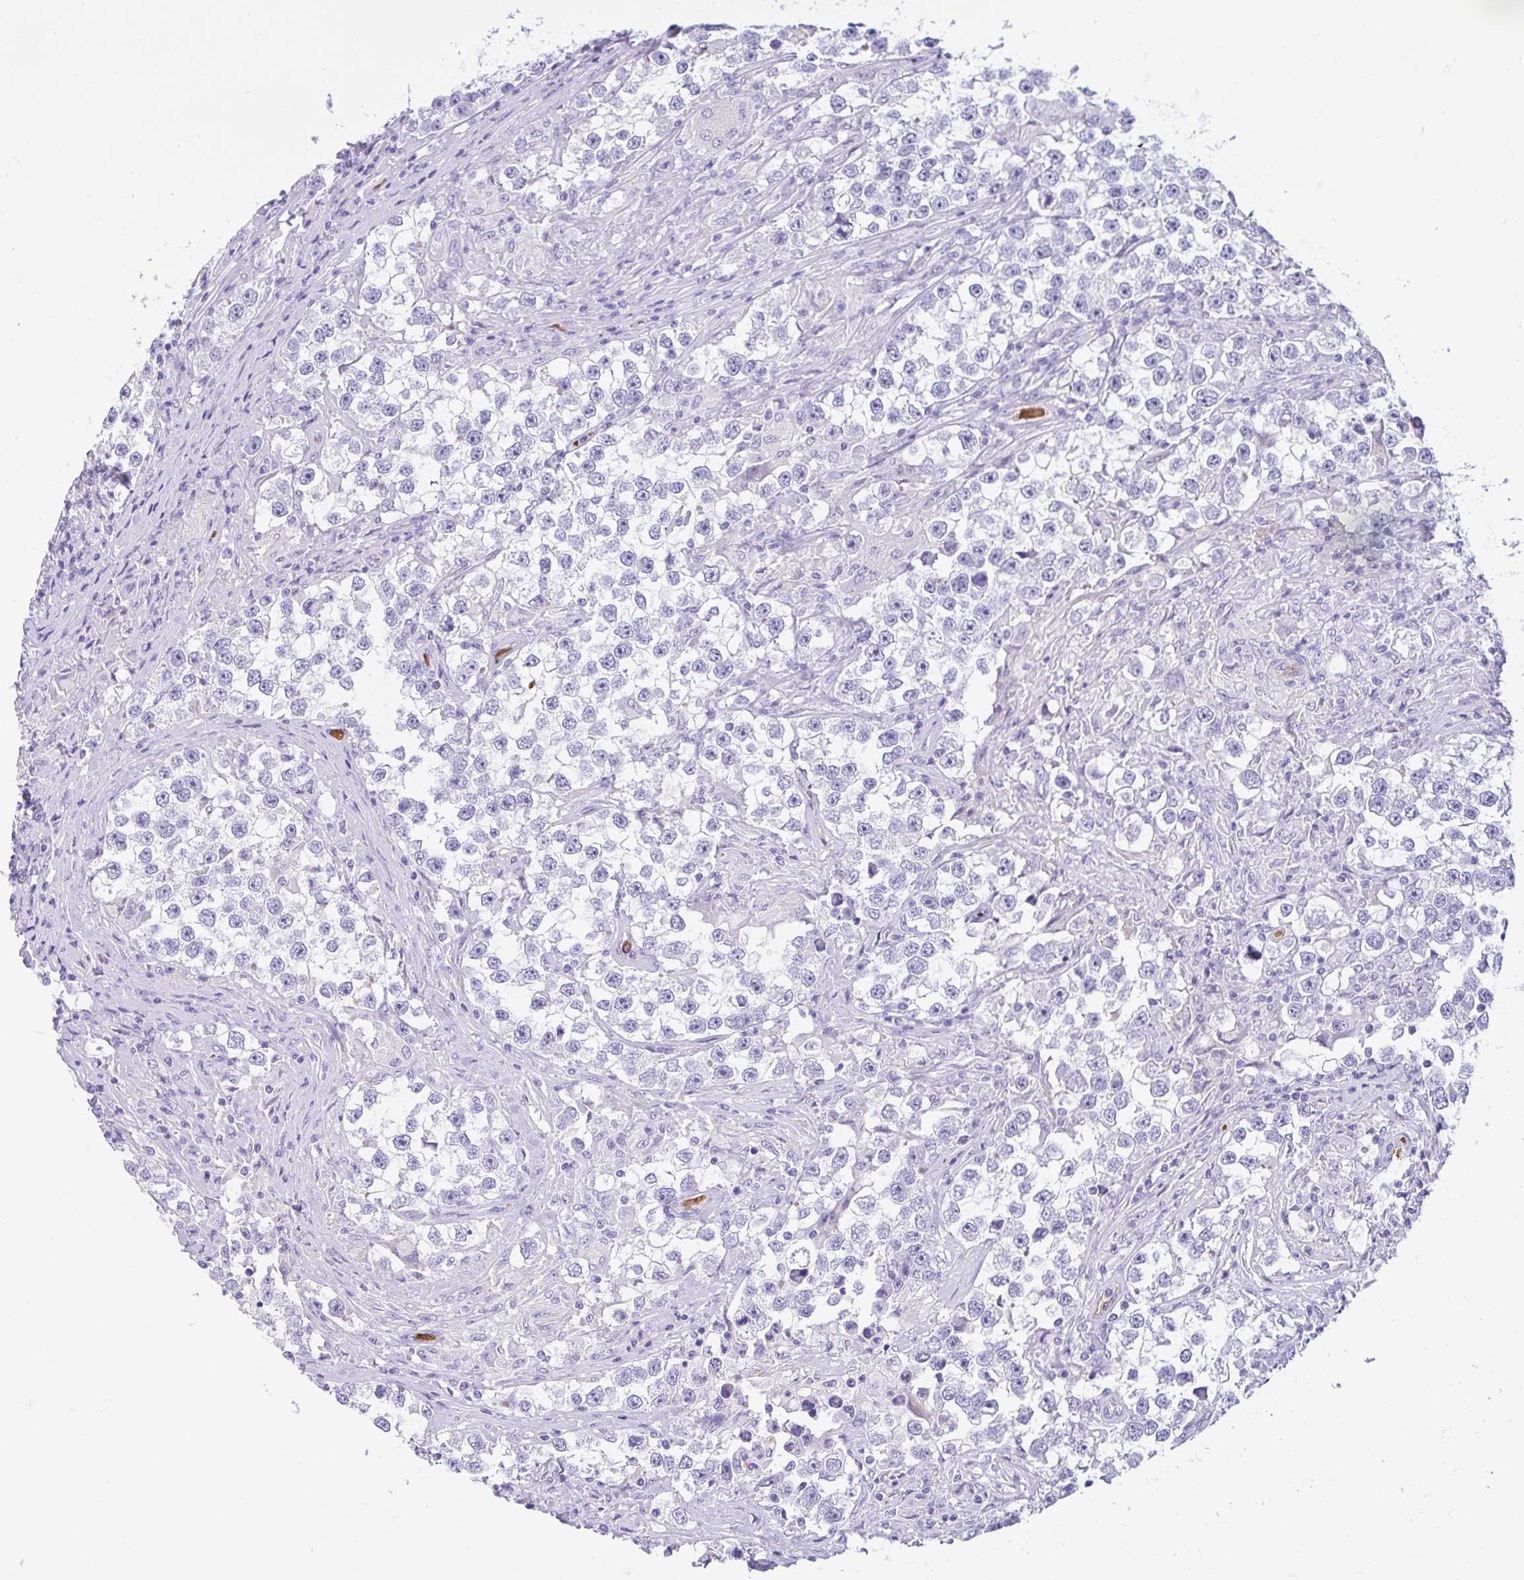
{"staining": {"intensity": "negative", "quantity": "none", "location": "none"}, "tissue": "testis cancer", "cell_type": "Tumor cells", "image_type": "cancer", "snomed": [{"axis": "morphology", "description": "Seminoma, NOS"}, {"axis": "topography", "description": "Testis"}], "caption": "IHC histopathology image of neoplastic tissue: seminoma (testis) stained with DAB reveals no significant protein expression in tumor cells.", "gene": "TMEM79", "patient": {"sex": "male", "age": 46}}